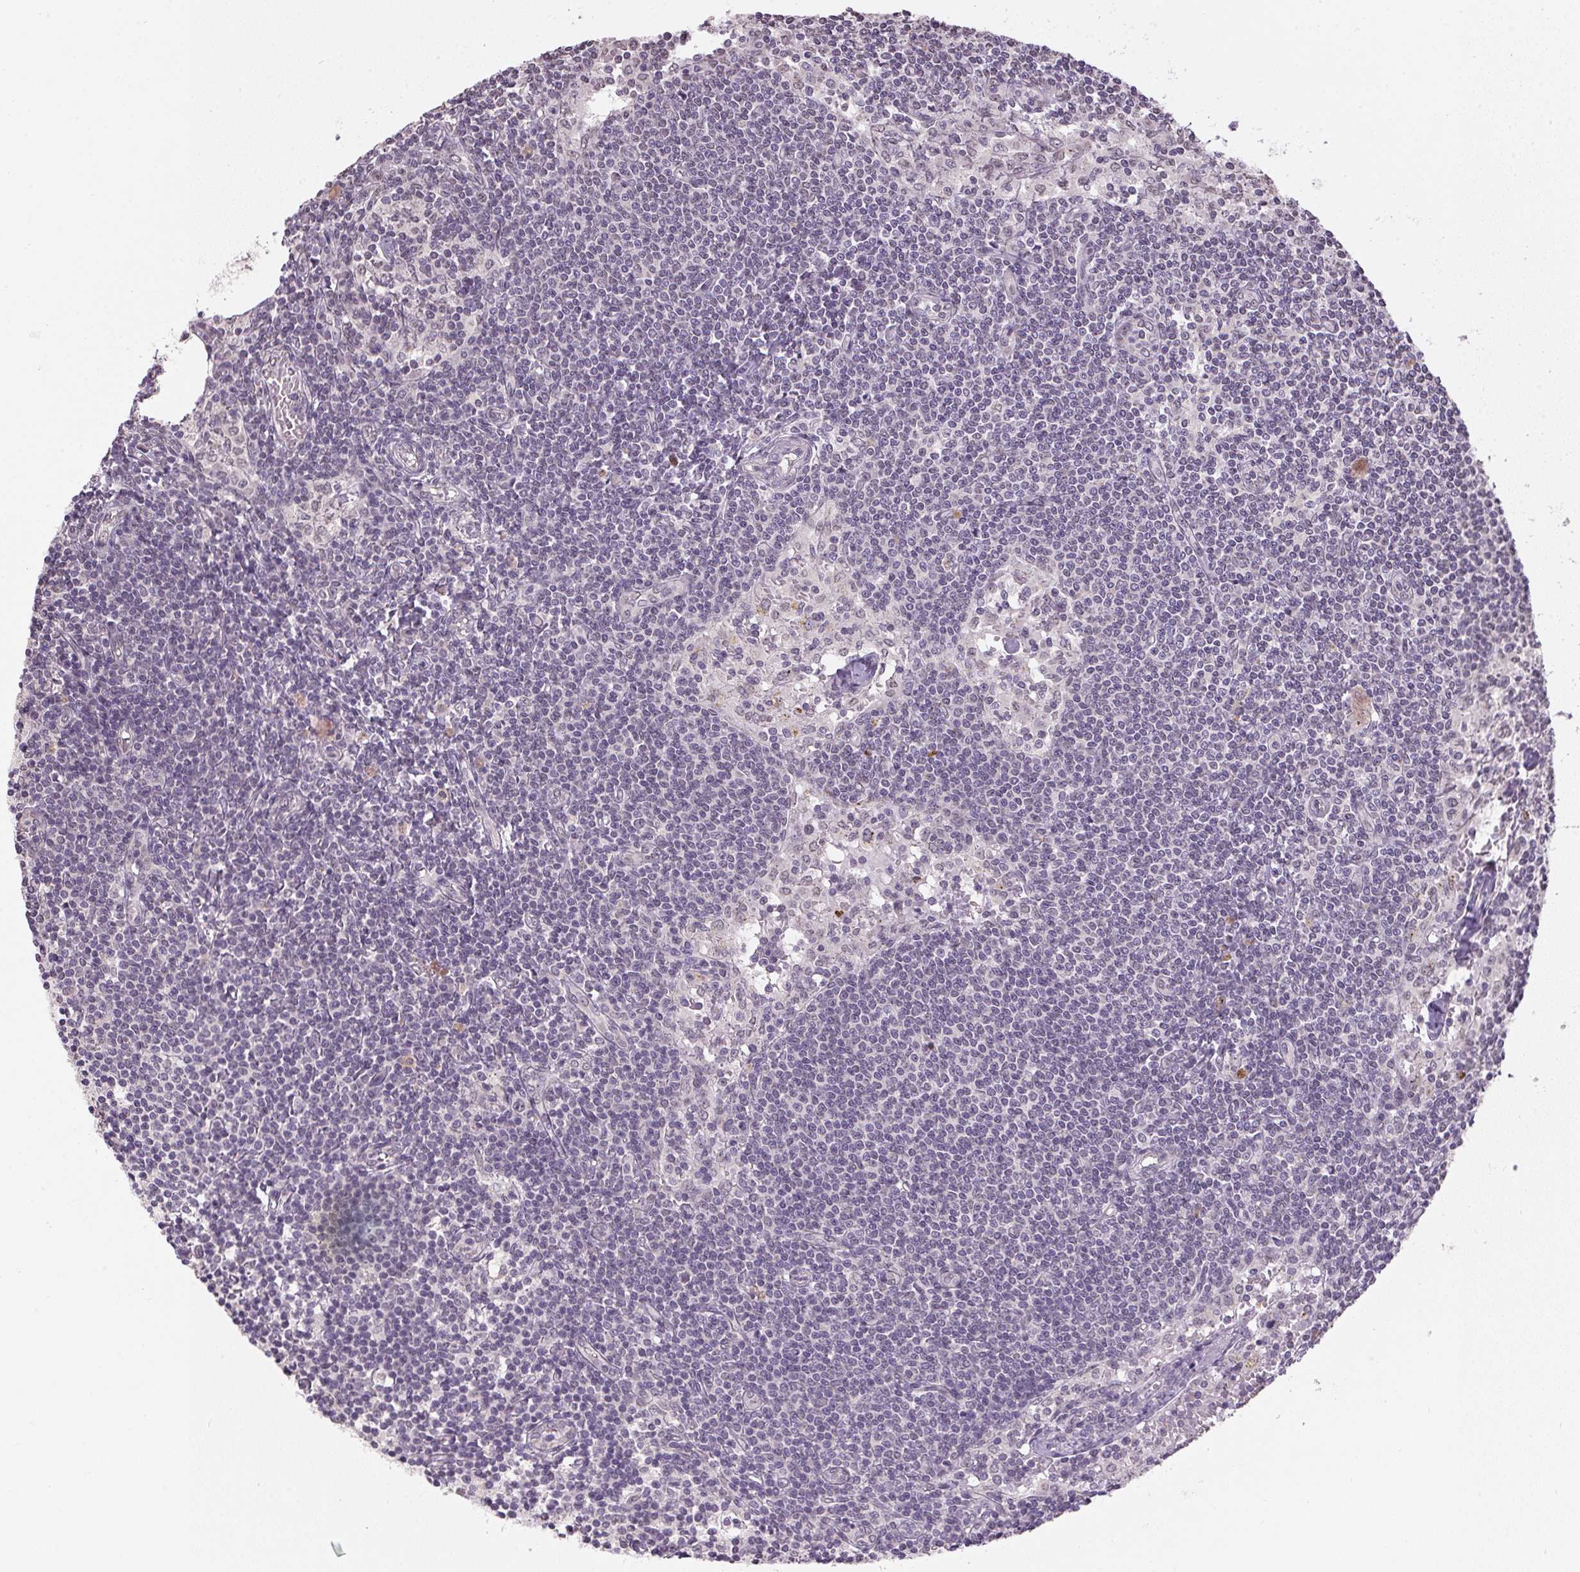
{"staining": {"intensity": "negative", "quantity": "none", "location": "none"}, "tissue": "lymph node", "cell_type": "Germinal center cells", "image_type": "normal", "snomed": [{"axis": "morphology", "description": "Normal tissue, NOS"}, {"axis": "topography", "description": "Lymph node"}], "caption": "IHC image of benign human lymph node stained for a protein (brown), which shows no staining in germinal center cells. (Immunohistochemistry (ihc), brightfield microscopy, high magnification).", "gene": "PPP4R4", "patient": {"sex": "female", "age": 69}}